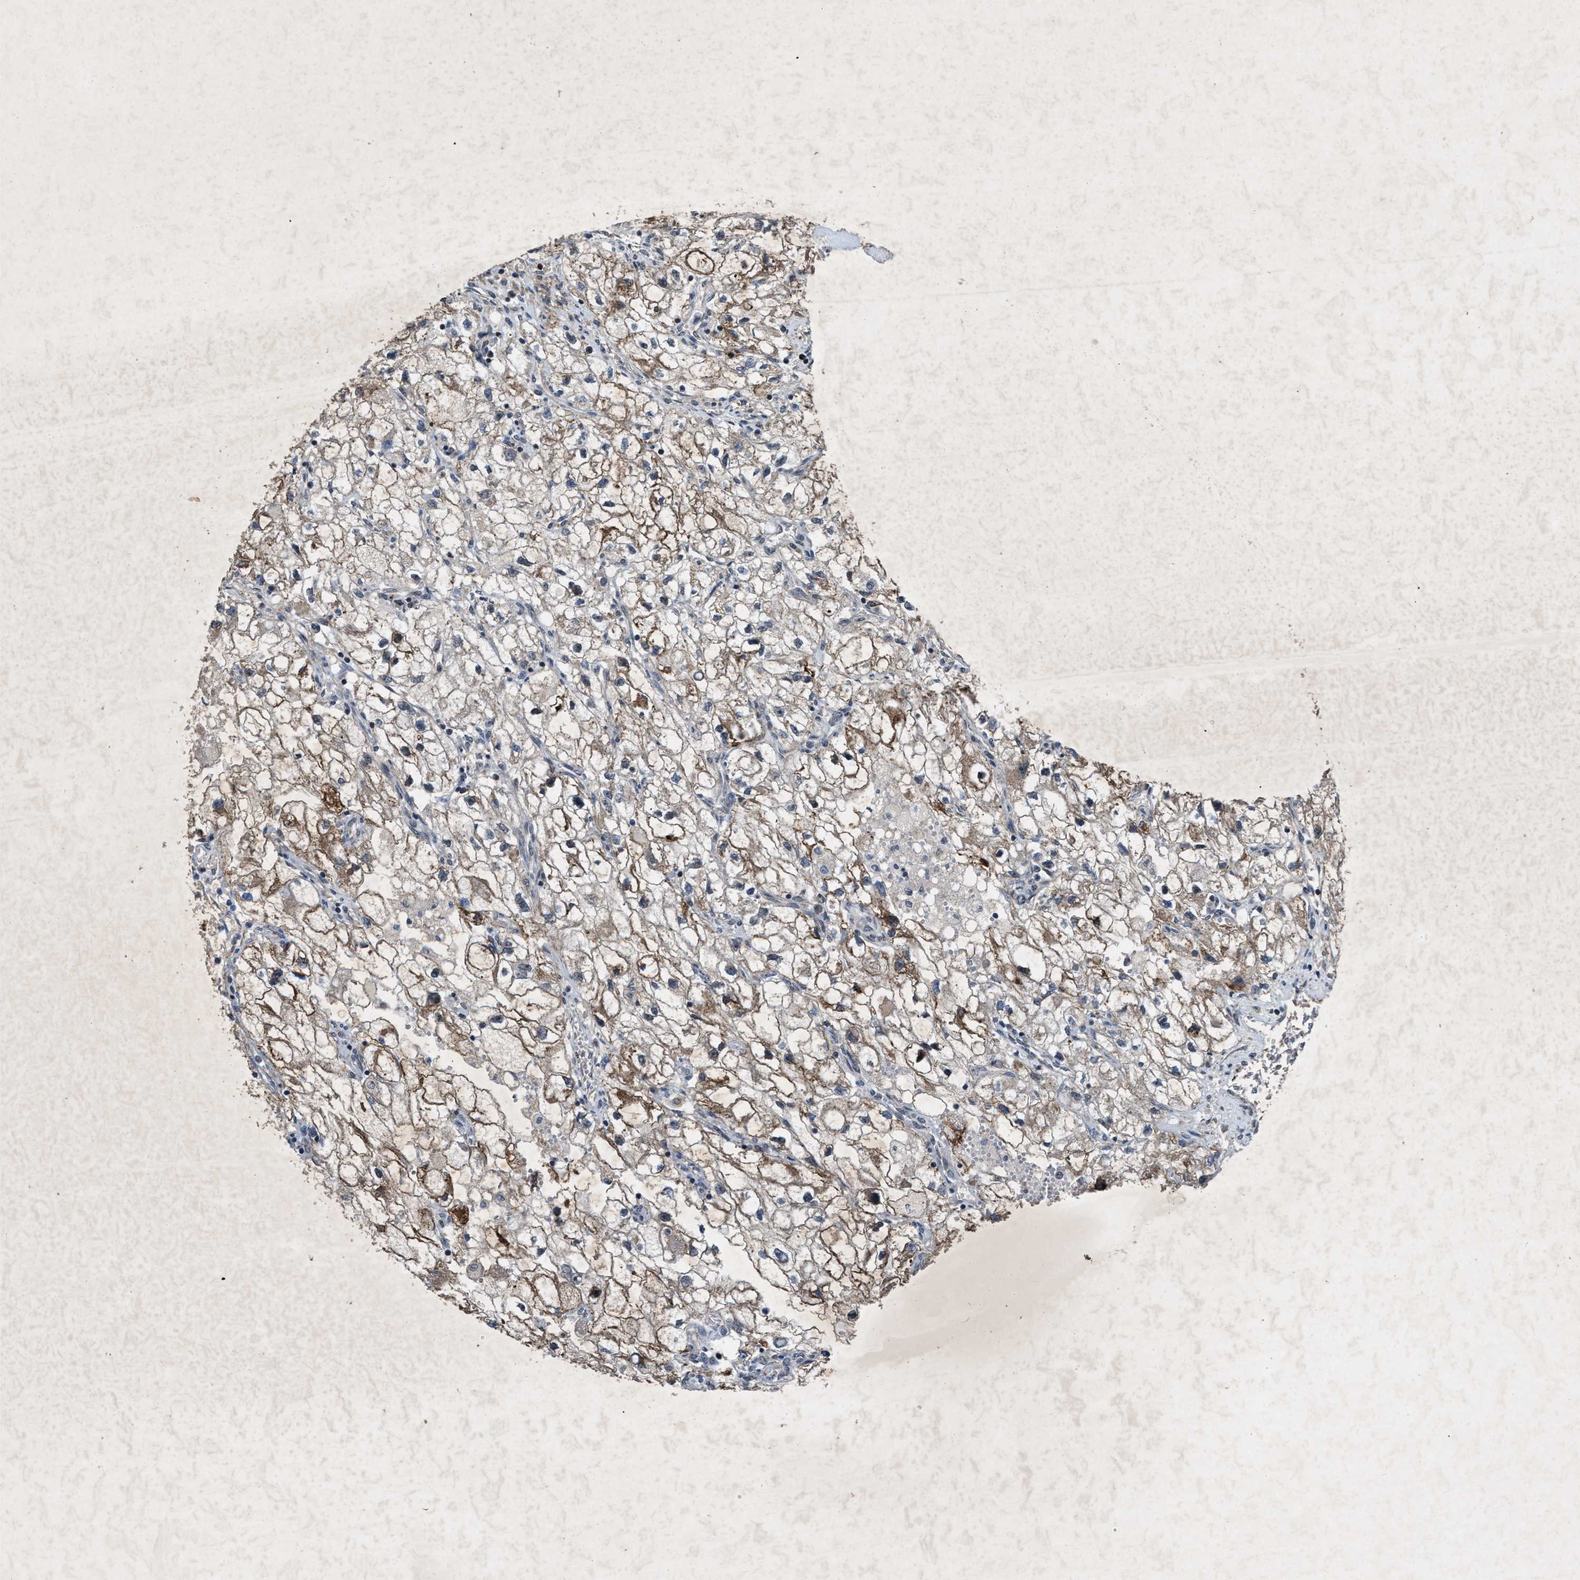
{"staining": {"intensity": "moderate", "quantity": ">75%", "location": "cytoplasmic/membranous"}, "tissue": "renal cancer", "cell_type": "Tumor cells", "image_type": "cancer", "snomed": [{"axis": "morphology", "description": "Adenocarcinoma, NOS"}, {"axis": "topography", "description": "Kidney"}], "caption": "Protein staining of renal adenocarcinoma tissue demonstrates moderate cytoplasmic/membranous expression in approximately >75% of tumor cells.", "gene": "ZNHIT1", "patient": {"sex": "female", "age": 70}}